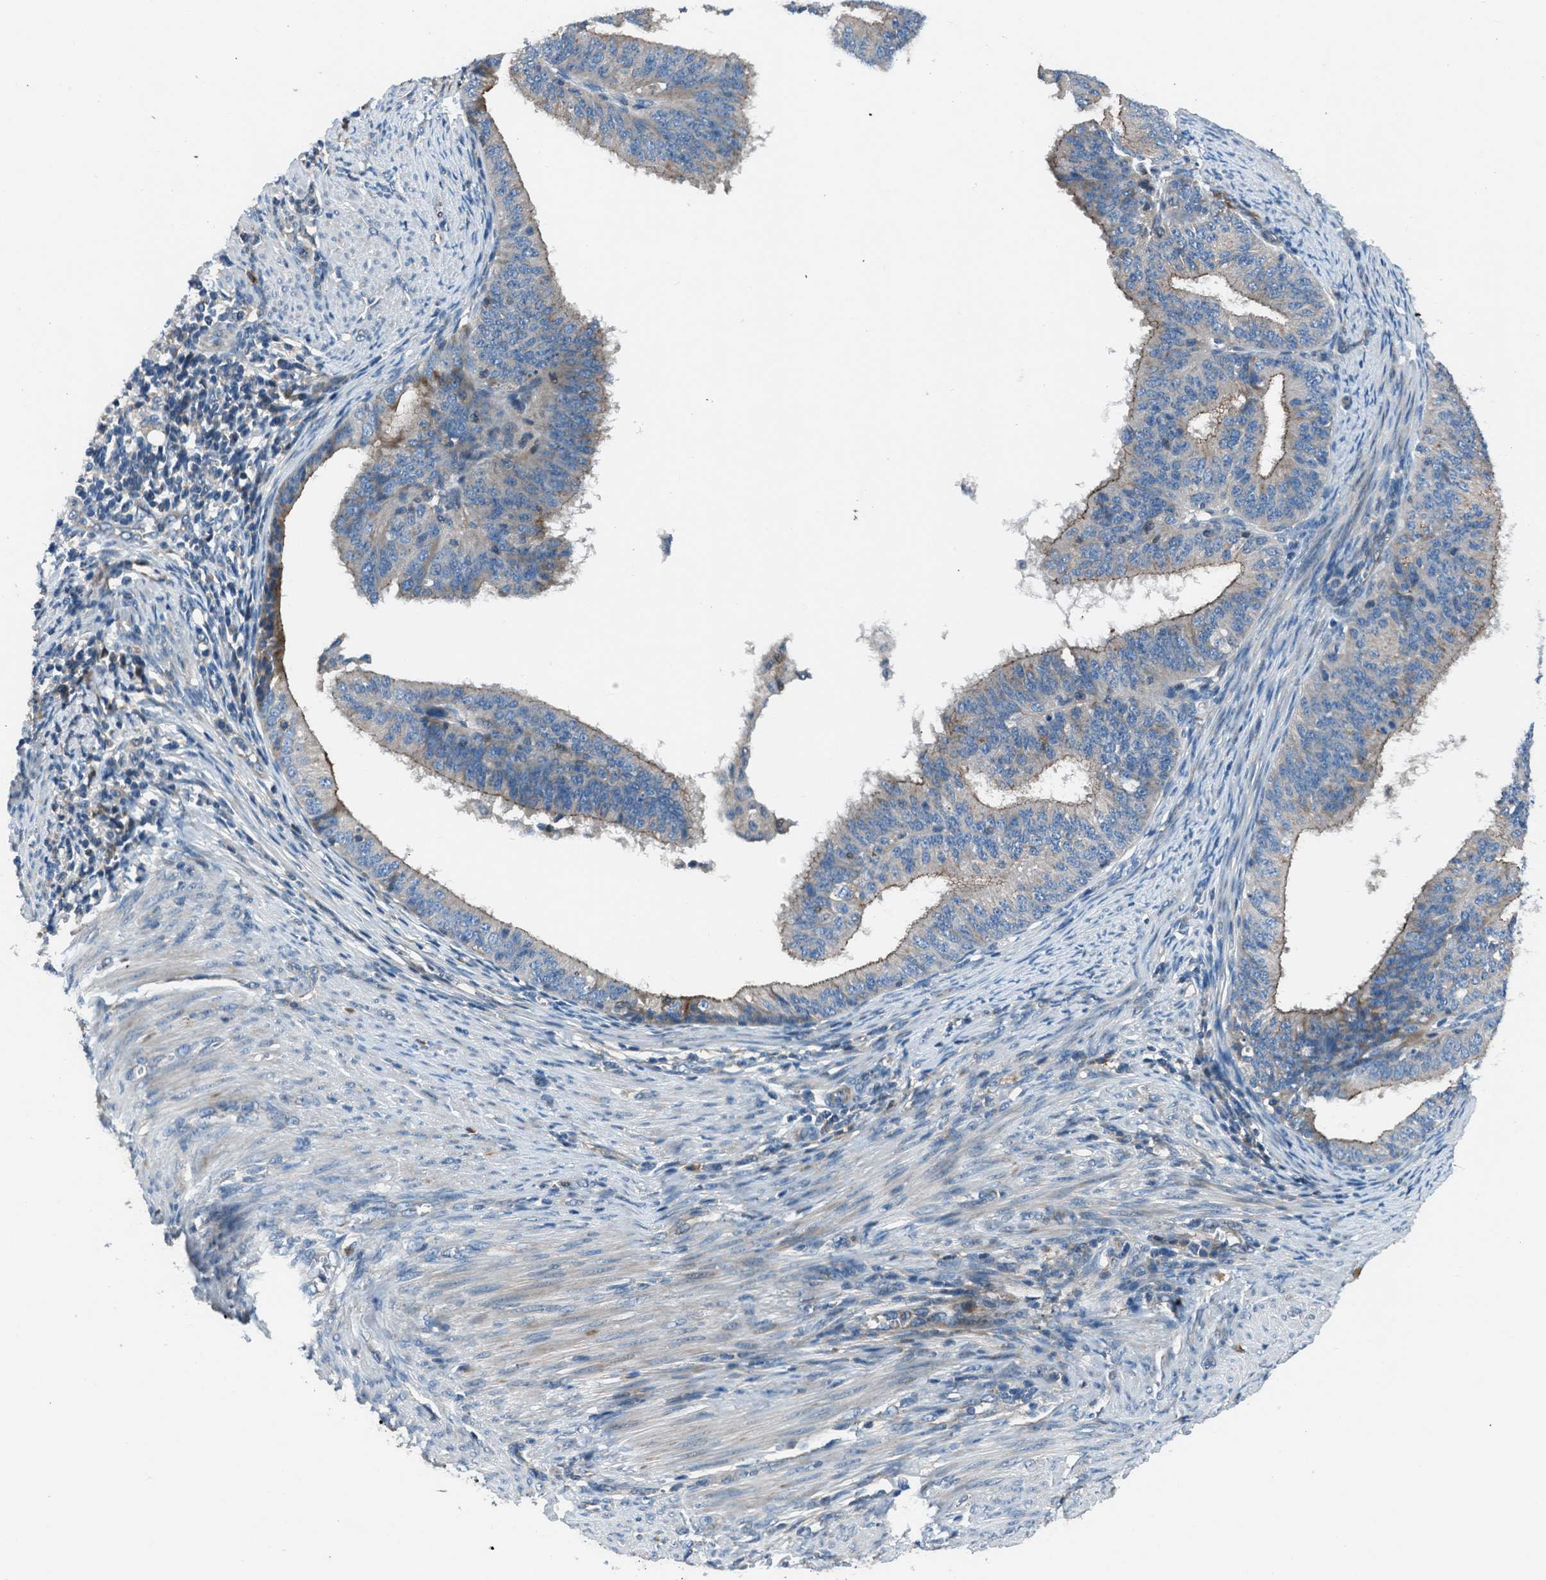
{"staining": {"intensity": "moderate", "quantity": ">75%", "location": "cytoplasmic/membranous"}, "tissue": "endometrial cancer", "cell_type": "Tumor cells", "image_type": "cancer", "snomed": [{"axis": "morphology", "description": "Adenocarcinoma, NOS"}, {"axis": "topography", "description": "Endometrium"}], "caption": "A medium amount of moderate cytoplasmic/membranous expression is seen in approximately >75% of tumor cells in endometrial adenocarcinoma tissue. The staining was performed using DAB to visualize the protein expression in brown, while the nuclei were stained in blue with hematoxylin (Magnification: 20x).", "gene": "SLC38A6", "patient": {"sex": "female", "age": 70}}